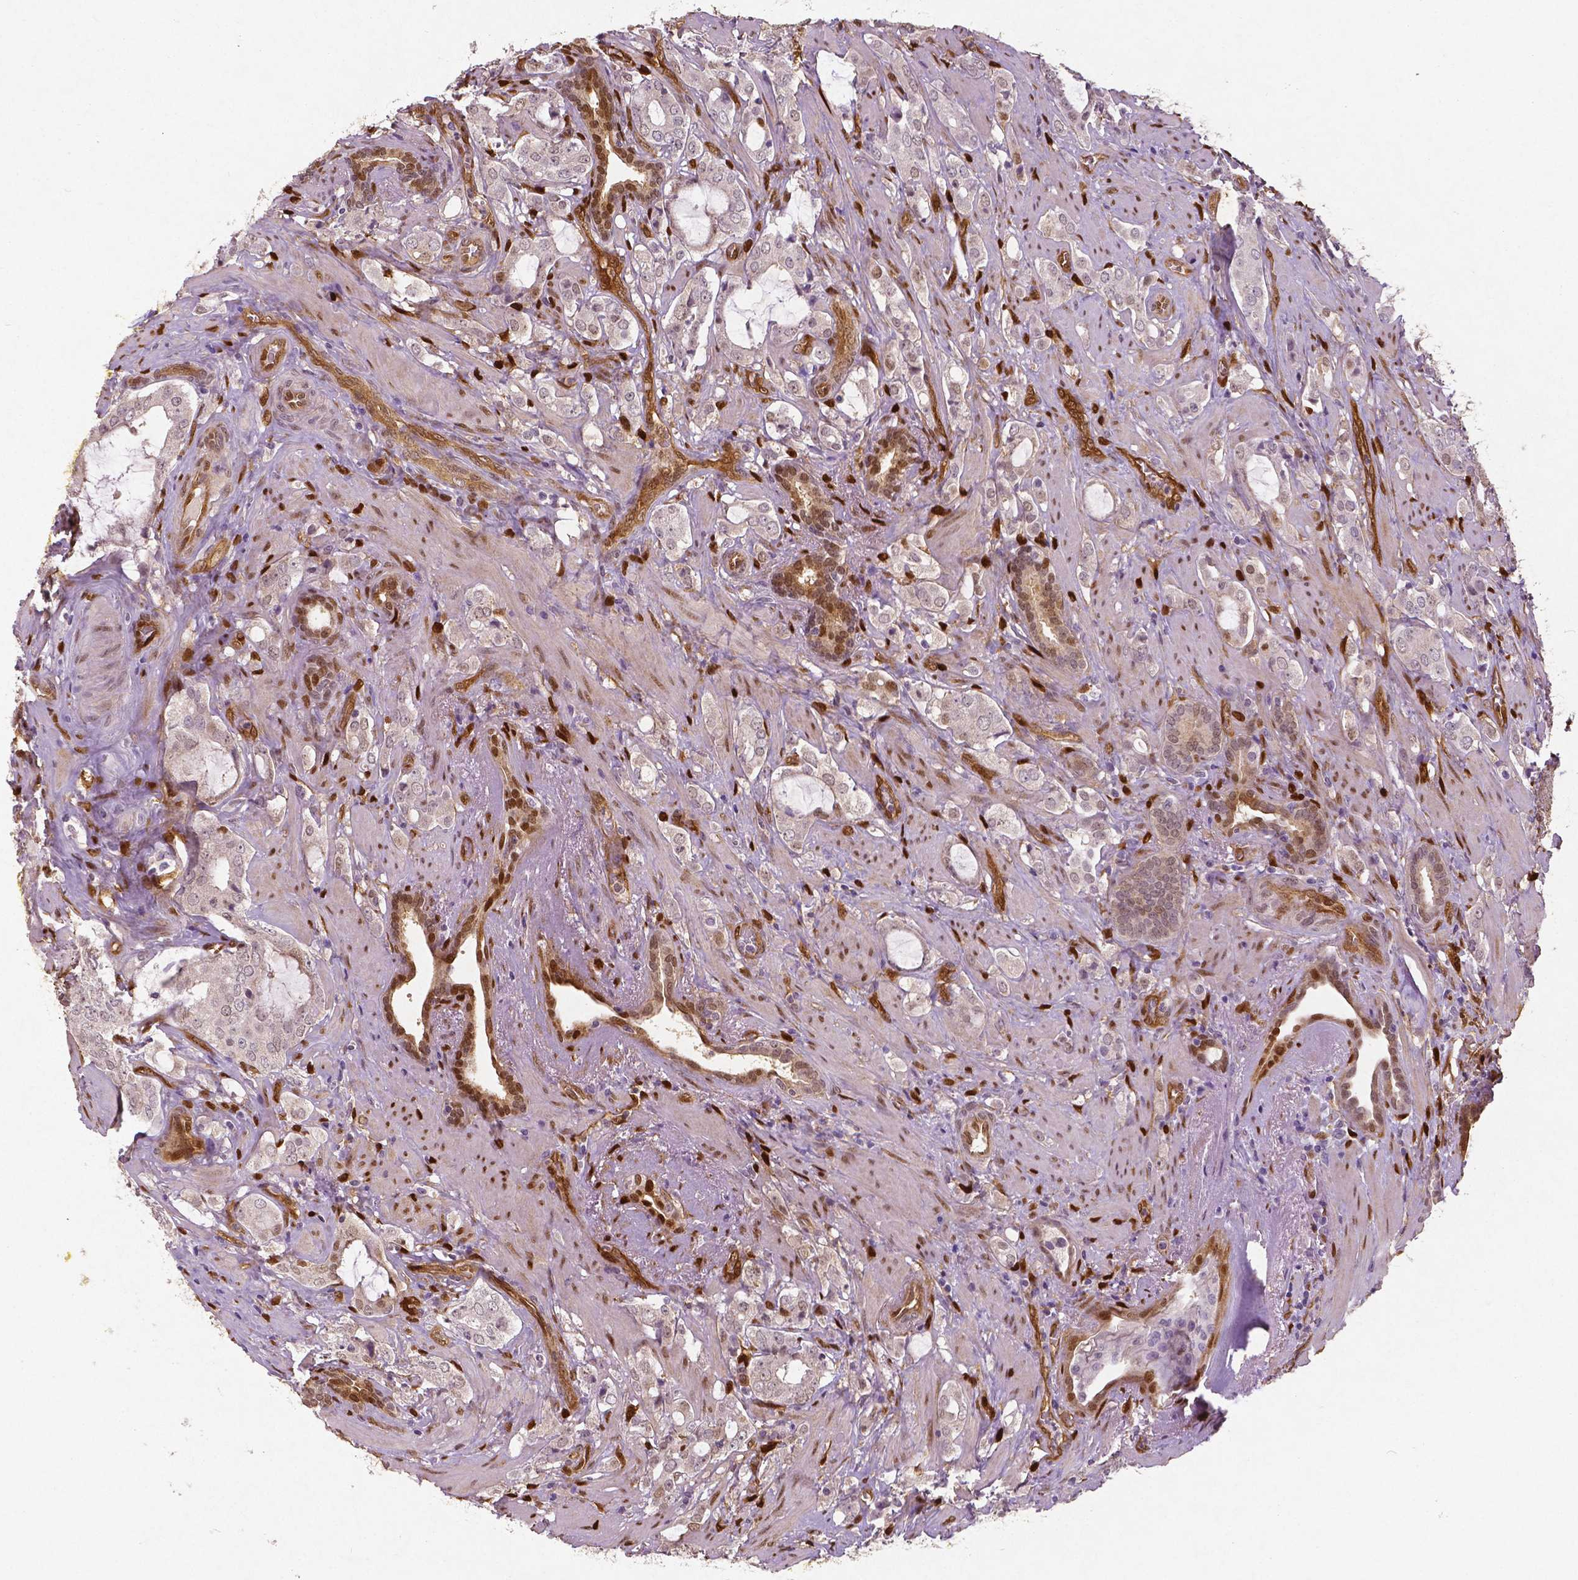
{"staining": {"intensity": "negative", "quantity": "none", "location": "none"}, "tissue": "prostate cancer", "cell_type": "Tumor cells", "image_type": "cancer", "snomed": [{"axis": "morphology", "description": "Adenocarcinoma, NOS"}, {"axis": "topography", "description": "Prostate"}], "caption": "There is no significant positivity in tumor cells of prostate cancer.", "gene": "WWTR1", "patient": {"sex": "male", "age": 66}}